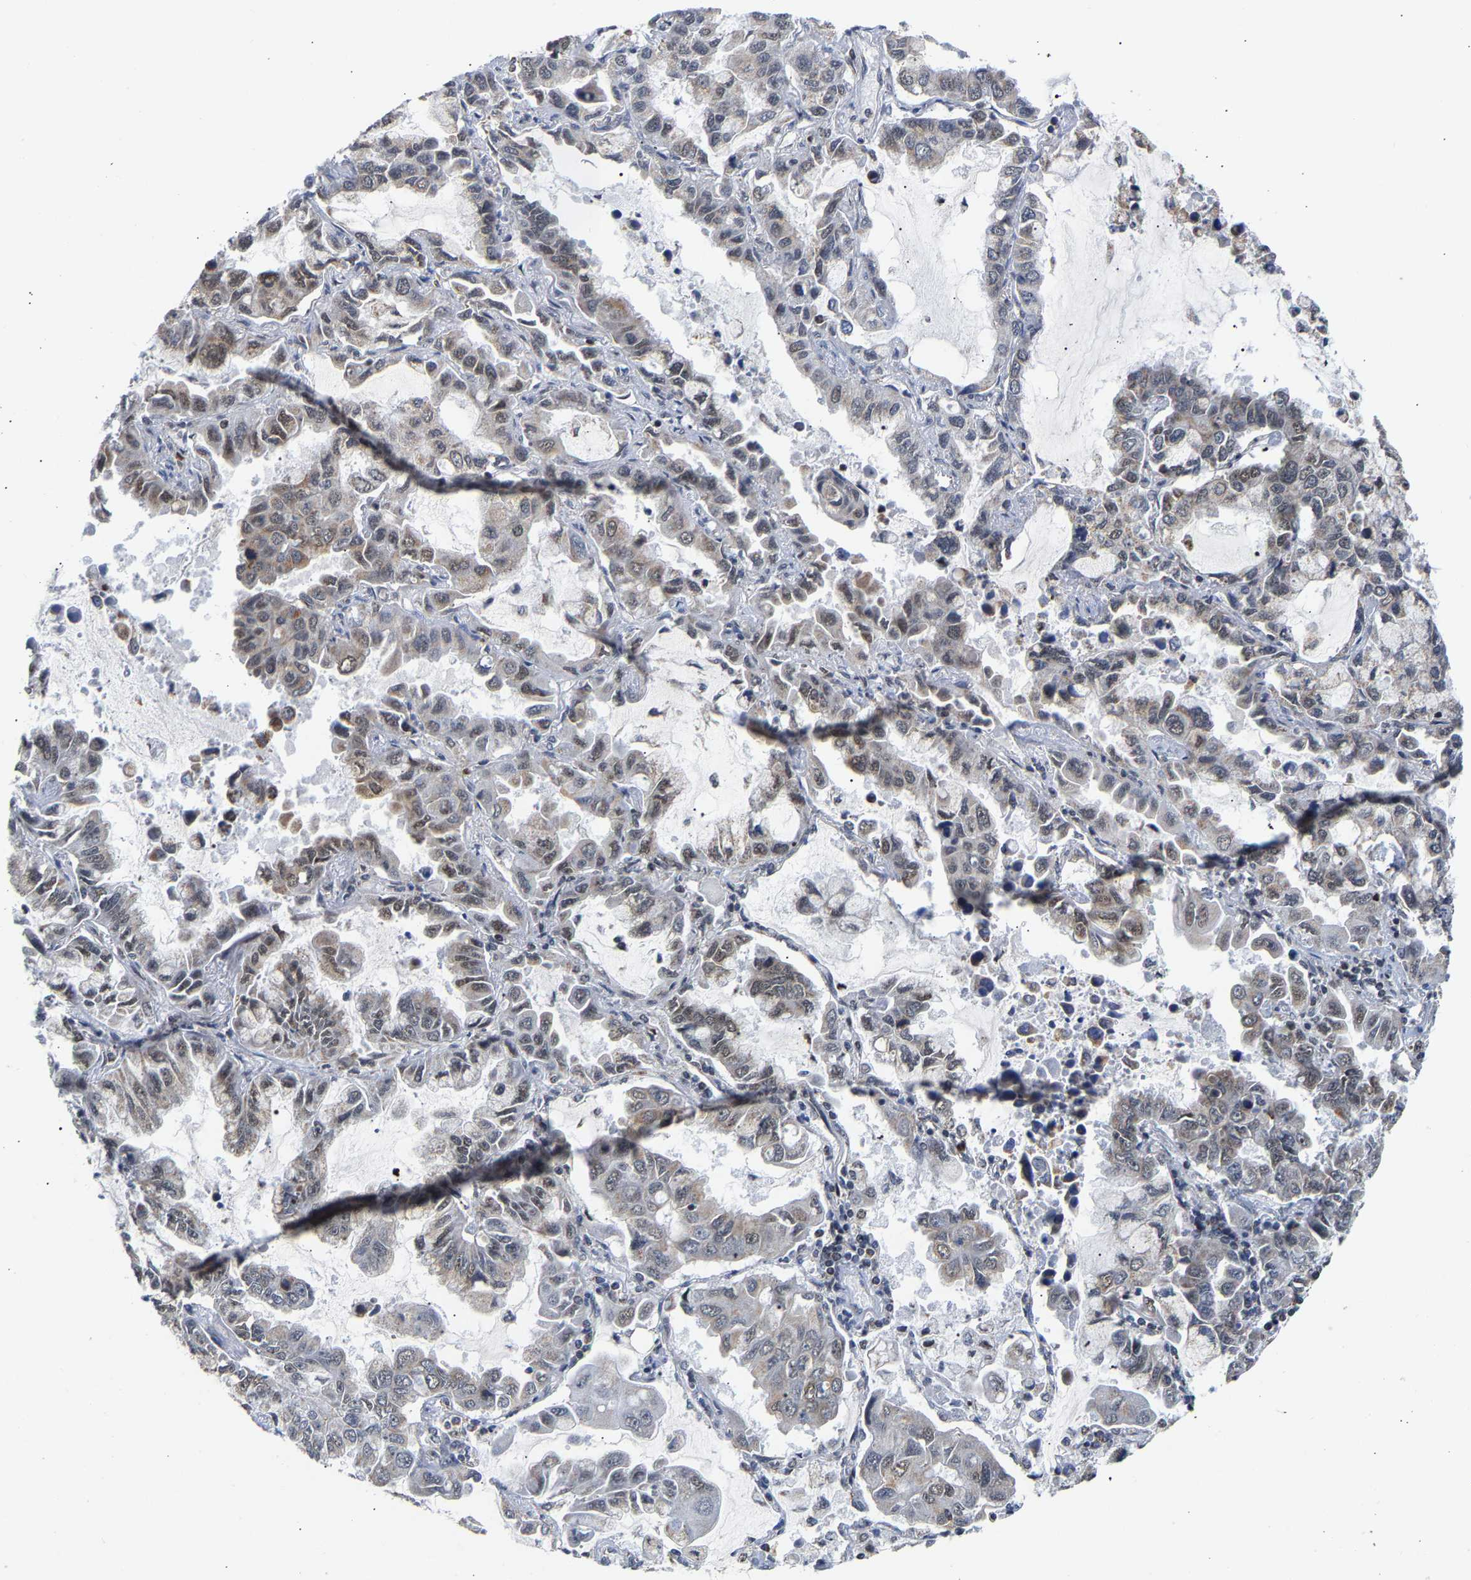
{"staining": {"intensity": "moderate", "quantity": "<25%", "location": "cytoplasmic/membranous"}, "tissue": "lung cancer", "cell_type": "Tumor cells", "image_type": "cancer", "snomed": [{"axis": "morphology", "description": "Adenocarcinoma, NOS"}, {"axis": "topography", "description": "Lung"}], "caption": "Lung cancer (adenocarcinoma) tissue demonstrates moderate cytoplasmic/membranous positivity in approximately <25% of tumor cells", "gene": "PCNT", "patient": {"sex": "male", "age": 64}}